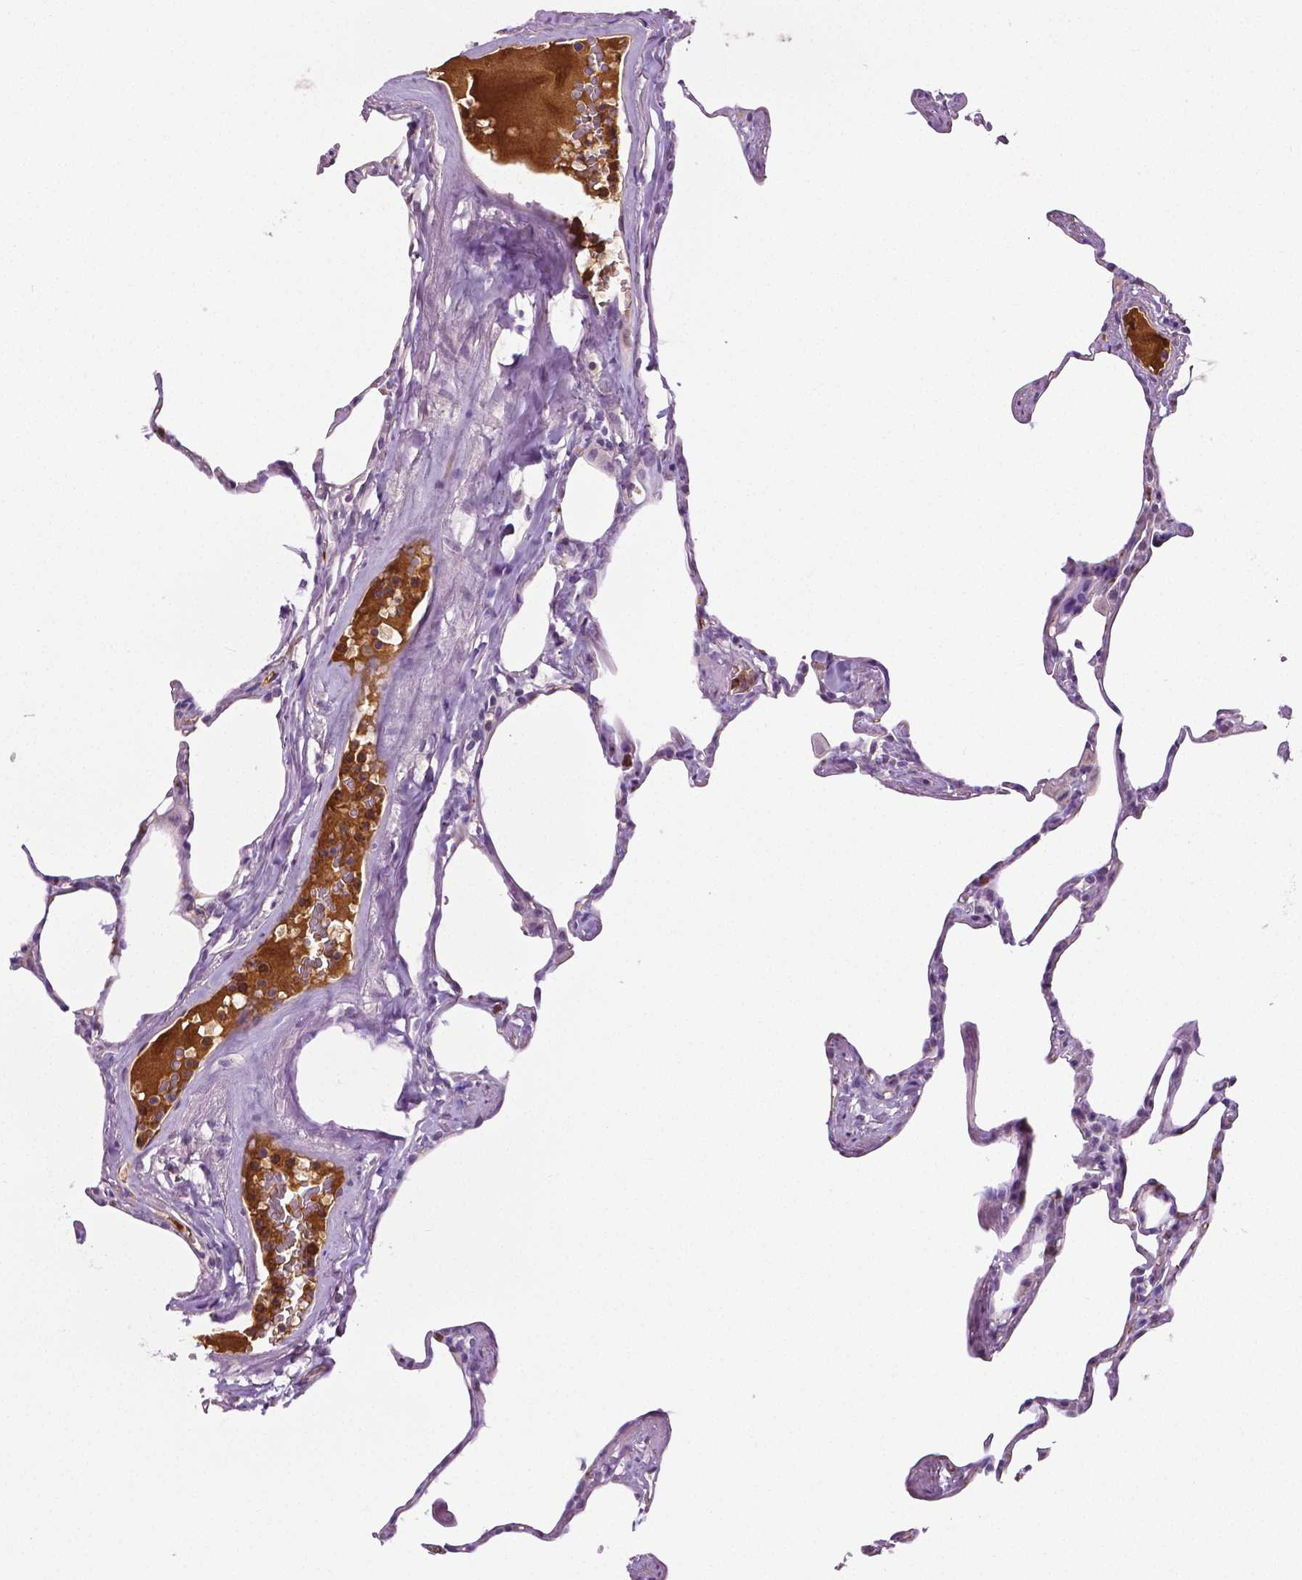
{"staining": {"intensity": "negative", "quantity": "none", "location": "none"}, "tissue": "lung", "cell_type": "Alveolar cells", "image_type": "normal", "snomed": [{"axis": "morphology", "description": "Normal tissue, NOS"}, {"axis": "topography", "description": "Lung"}], "caption": "The photomicrograph reveals no significant staining in alveolar cells of lung. The staining was performed using DAB (3,3'-diaminobenzidine) to visualize the protein expression in brown, while the nuclei were stained in blue with hematoxylin (Magnification: 20x).", "gene": "PTPN5", "patient": {"sex": "male", "age": 65}}